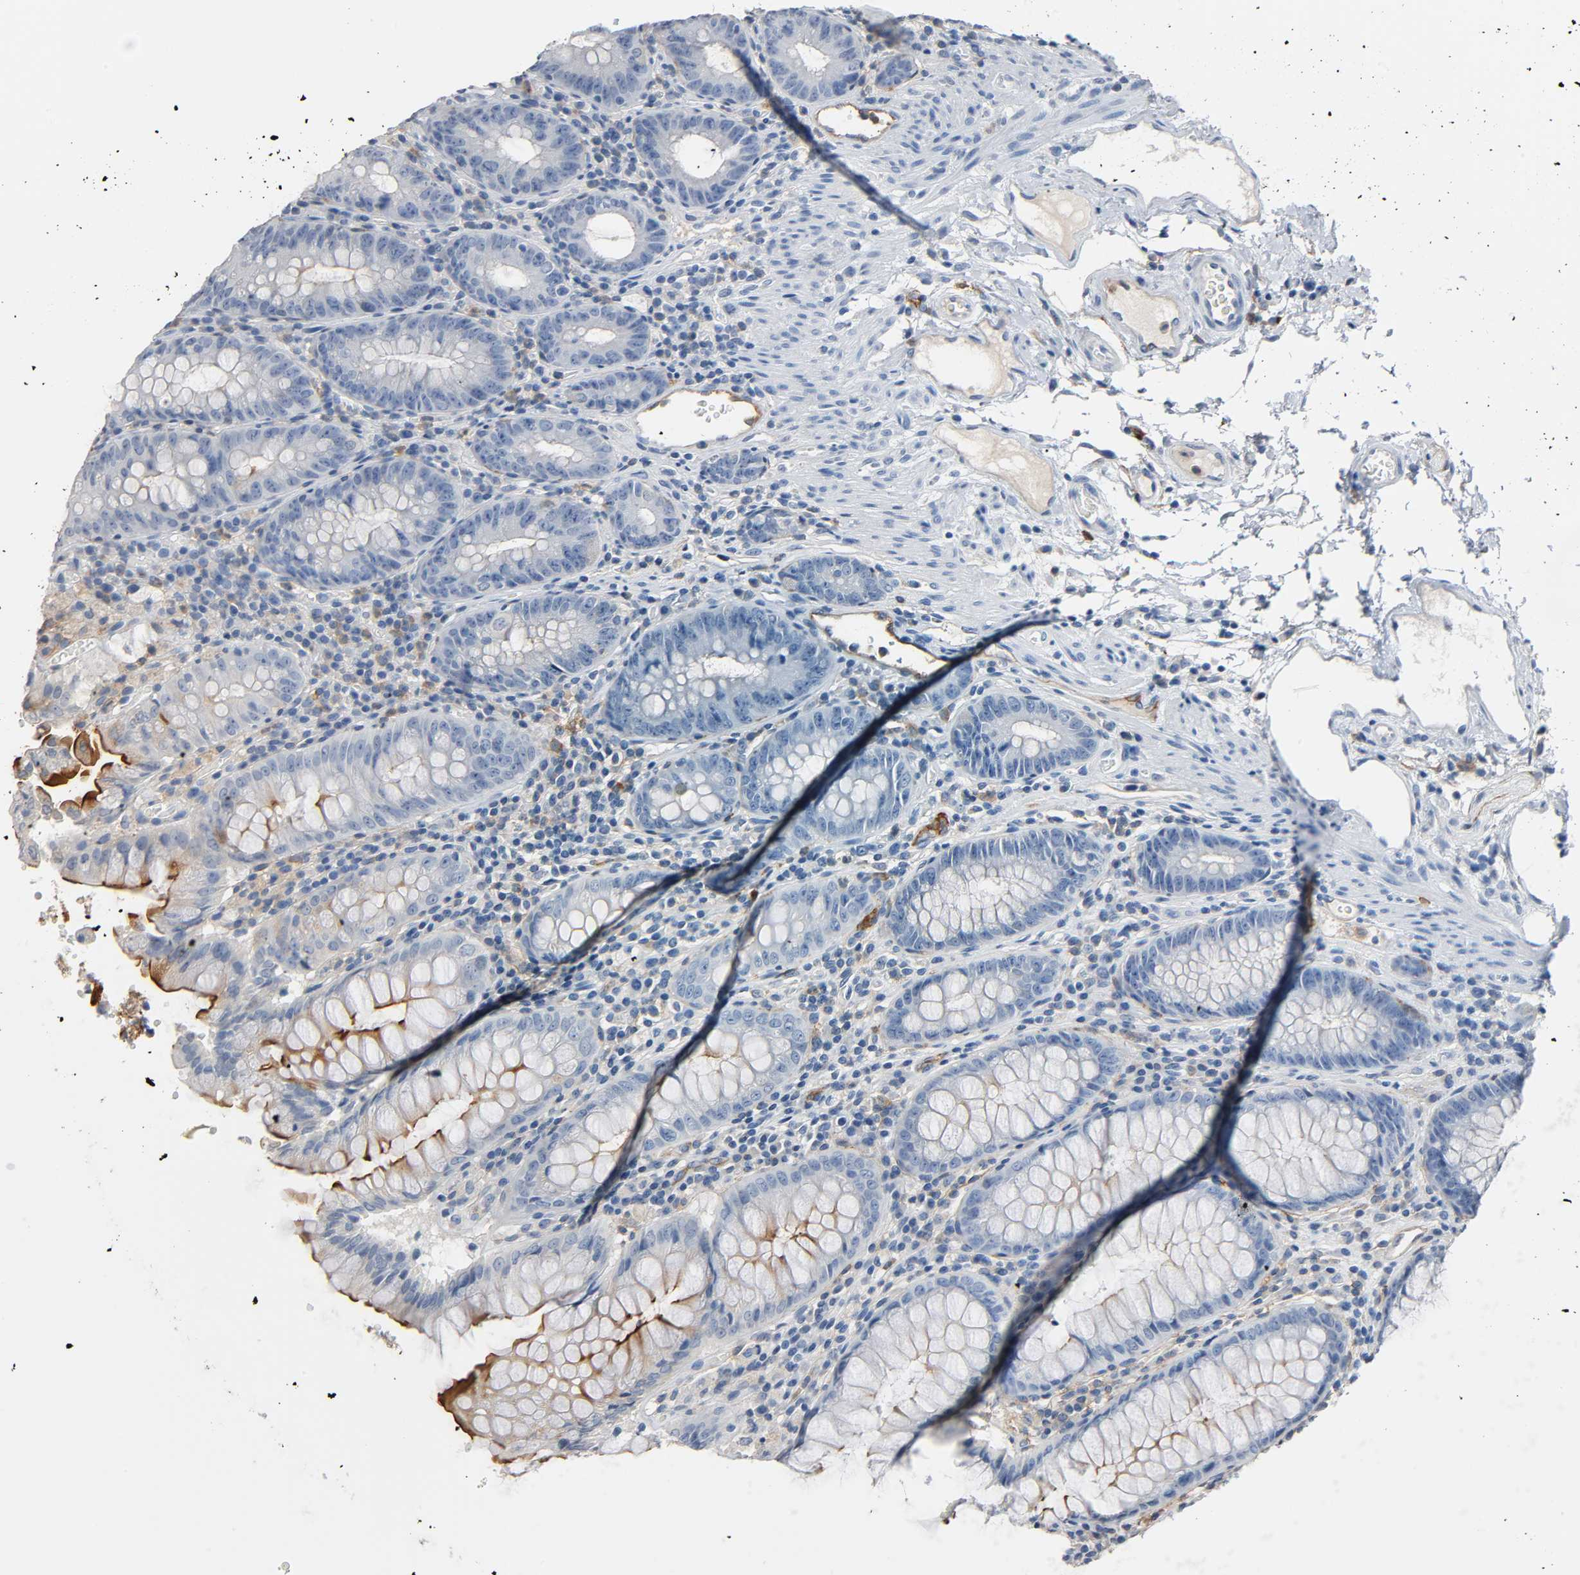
{"staining": {"intensity": "negative", "quantity": "none", "location": "none"}, "tissue": "colon", "cell_type": "Endothelial cells", "image_type": "normal", "snomed": [{"axis": "morphology", "description": "Normal tissue, NOS"}, {"axis": "topography", "description": "Colon"}], "caption": "This is a photomicrograph of immunohistochemistry (IHC) staining of normal colon, which shows no staining in endothelial cells.", "gene": "ANPEP", "patient": {"sex": "female", "age": 46}}